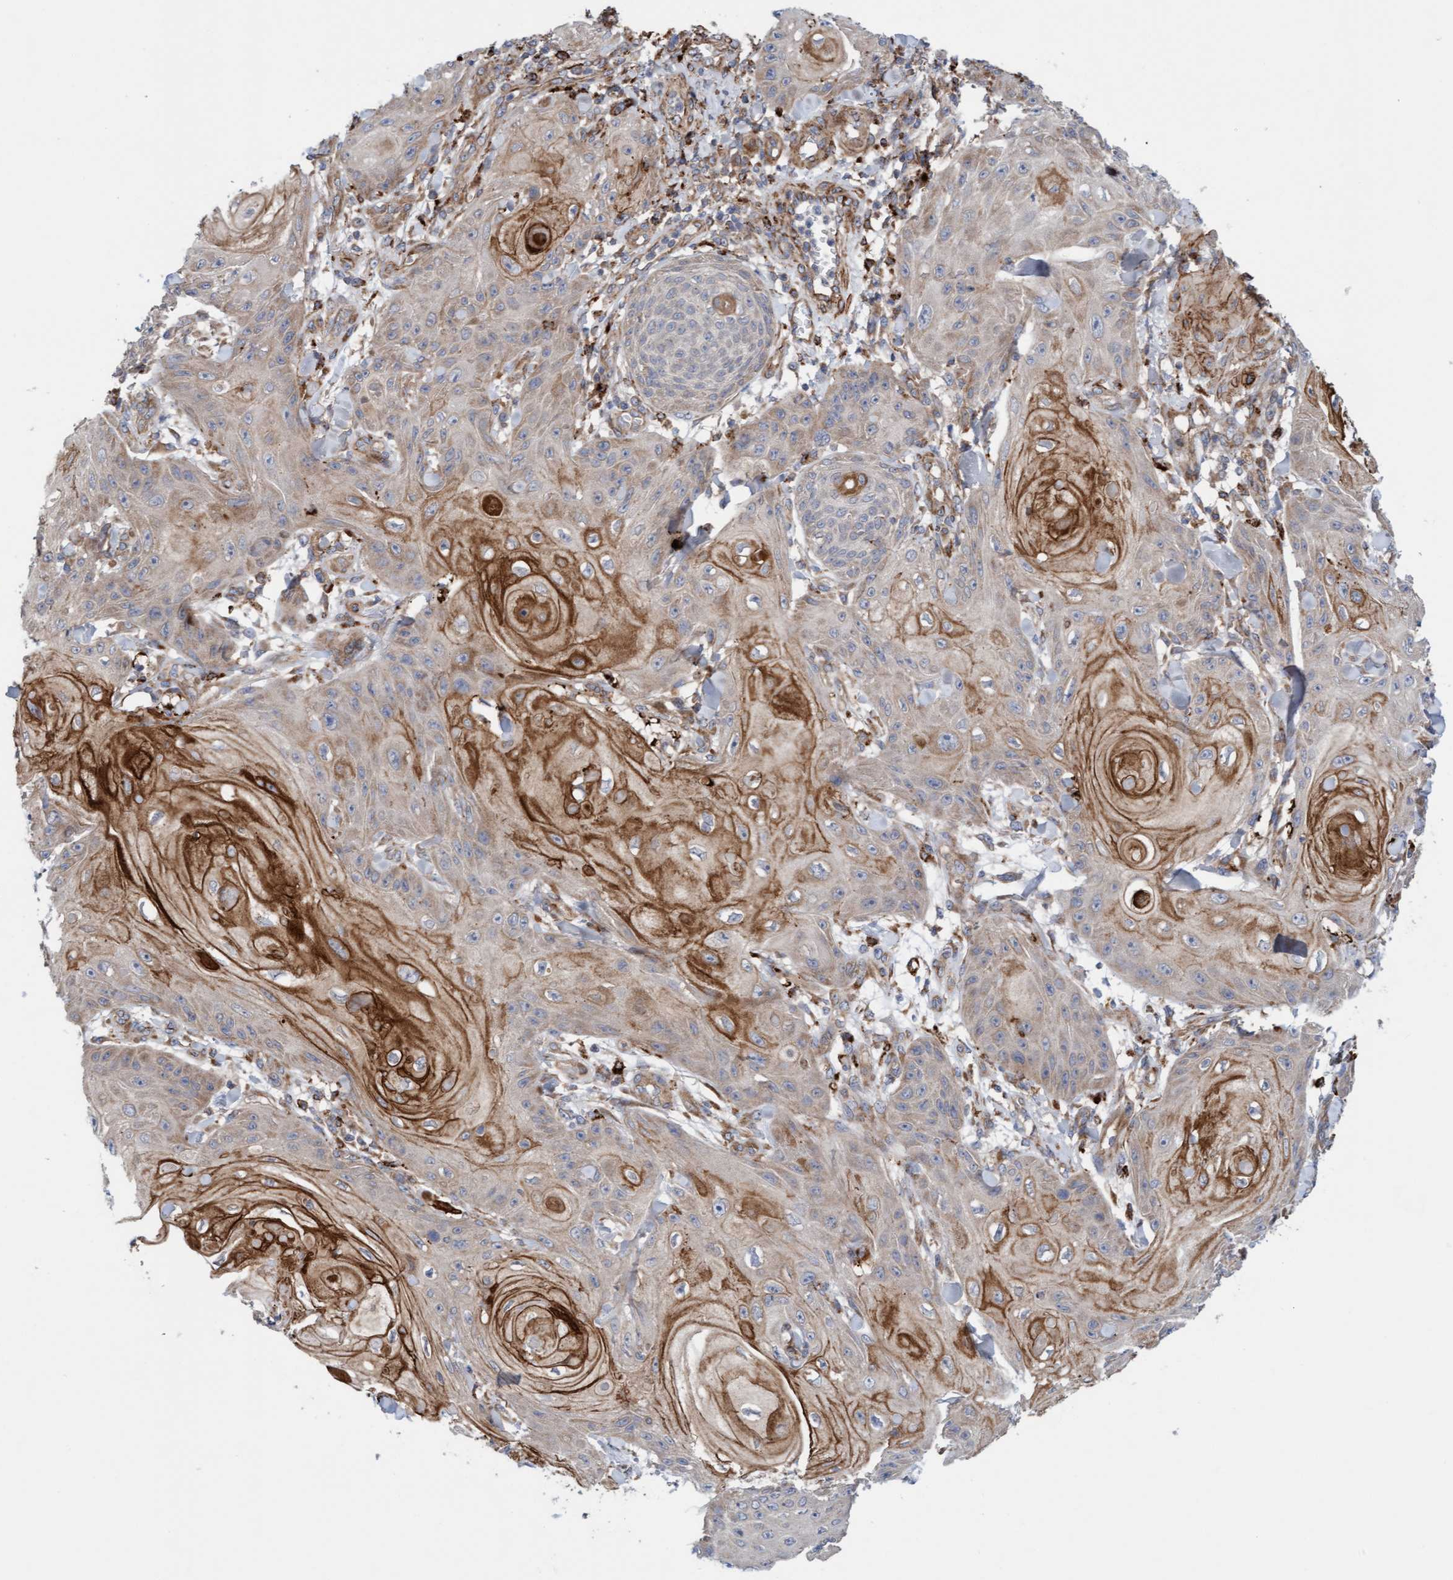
{"staining": {"intensity": "strong", "quantity": "<25%", "location": "cytoplasmic/membranous"}, "tissue": "skin cancer", "cell_type": "Tumor cells", "image_type": "cancer", "snomed": [{"axis": "morphology", "description": "Squamous cell carcinoma, NOS"}, {"axis": "topography", "description": "Skin"}], "caption": "This image shows immunohistochemistry (IHC) staining of skin cancer (squamous cell carcinoma), with medium strong cytoplasmic/membranous positivity in about <25% of tumor cells.", "gene": "CDK5RAP3", "patient": {"sex": "male", "age": 74}}